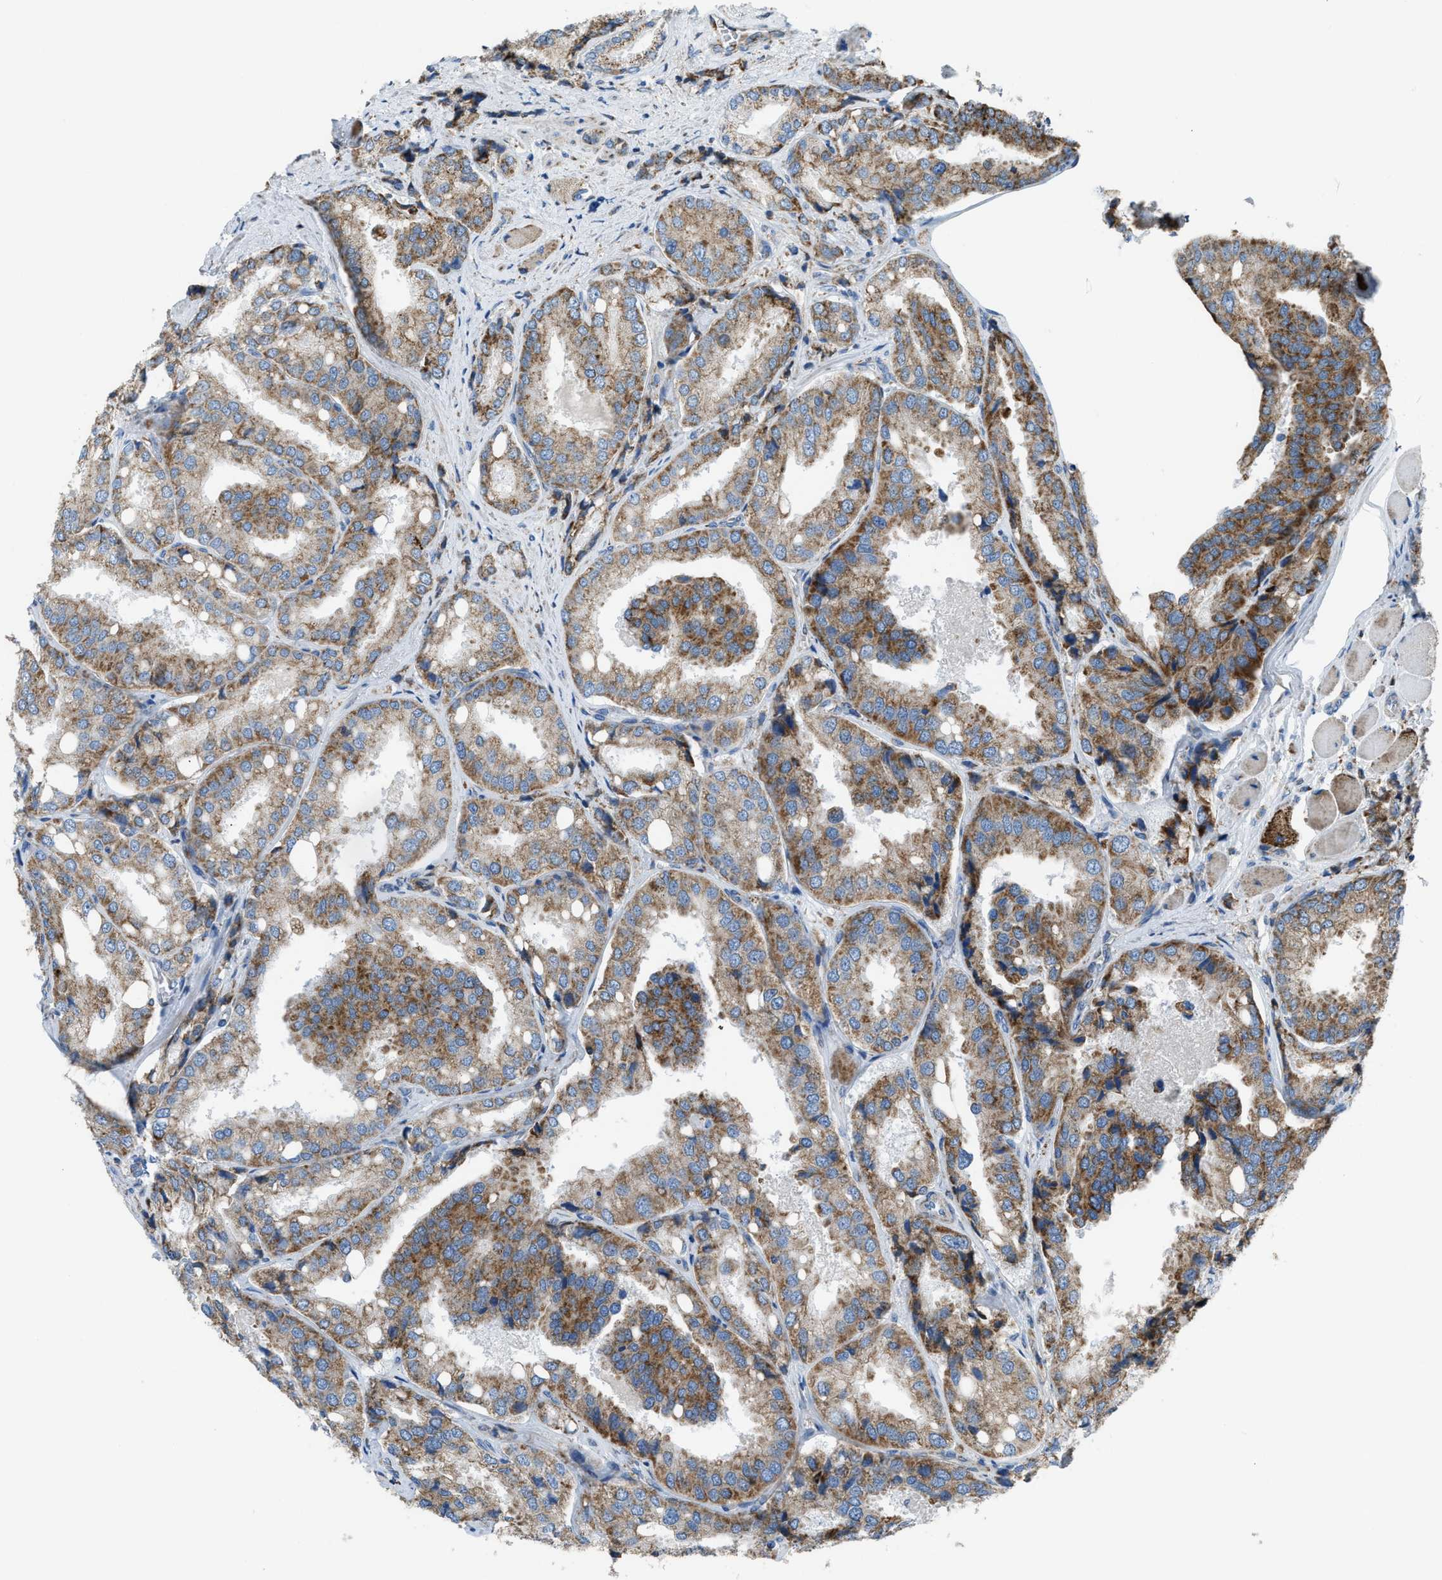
{"staining": {"intensity": "moderate", "quantity": ">75%", "location": "cytoplasmic/membranous"}, "tissue": "prostate cancer", "cell_type": "Tumor cells", "image_type": "cancer", "snomed": [{"axis": "morphology", "description": "Adenocarcinoma, High grade"}, {"axis": "topography", "description": "Prostate"}], "caption": "Moderate cytoplasmic/membranous staining is appreciated in about >75% of tumor cells in prostate cancer.", "gene": "SMIM20", "patient": {"sex": "male", "age": 50}}